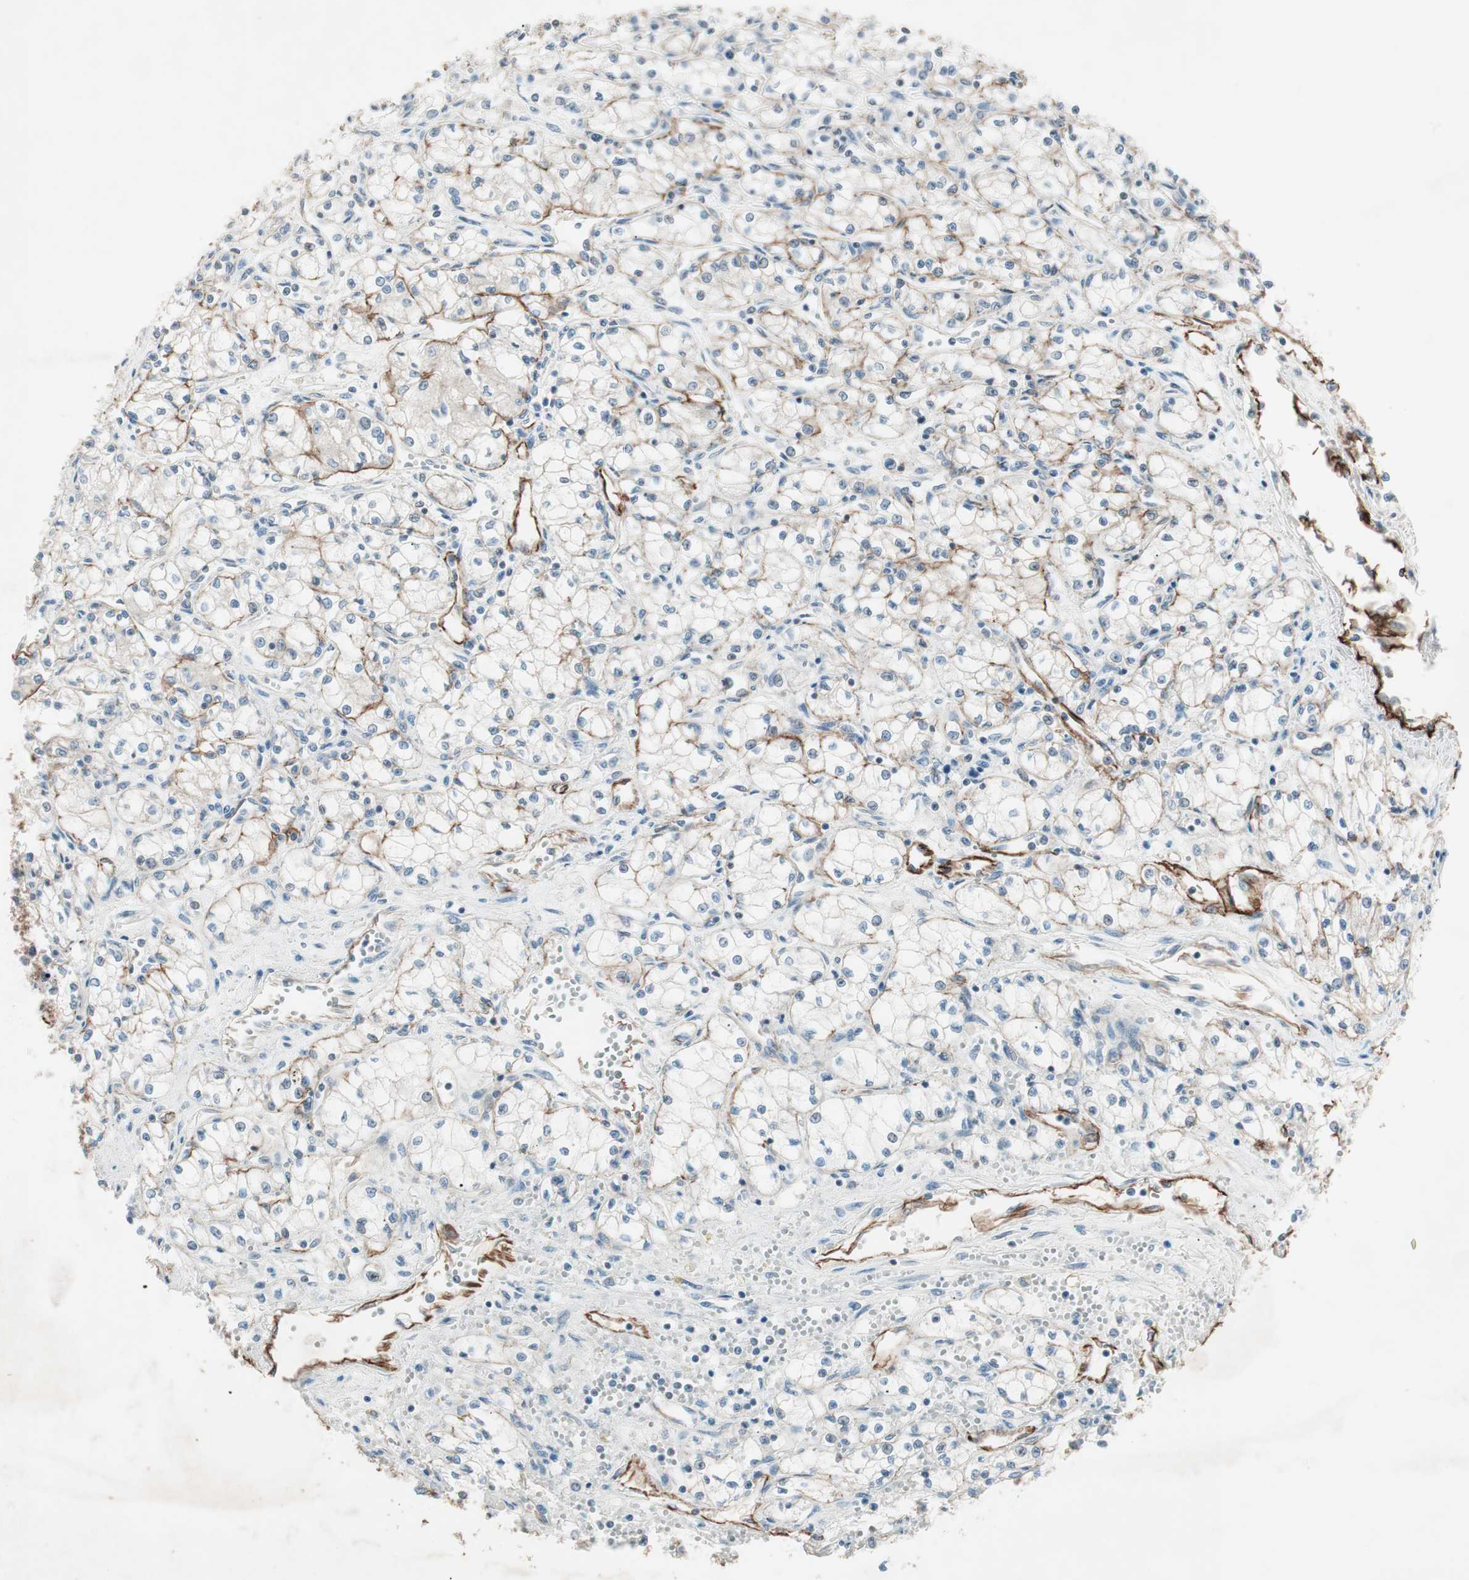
{"staining": {"intensity": "moderate", "quantity": "25%-75%", "location": "cytoplasmic/membranous"}, "tissue": "renal cancer", "cell_type": "Tumor cells", "image_type": "cancer", "snomed": [{"axis": "morphology", "description": "Normal tissue, NOS"}, {"axis": "morphology", "description": "Adenocarcinoma, NOS"}, {"axis": "topography", "description": "Kidney"}], "caption": "Immunohistochemistry (DAB) staining of renal adenocarcinoma shows moderate cytoplasmic/membranous protein positivity in approximately 25%-75% of tumor cells.", "gene": "ITGB4", "patient": {"sex": "male", "age": 59}}